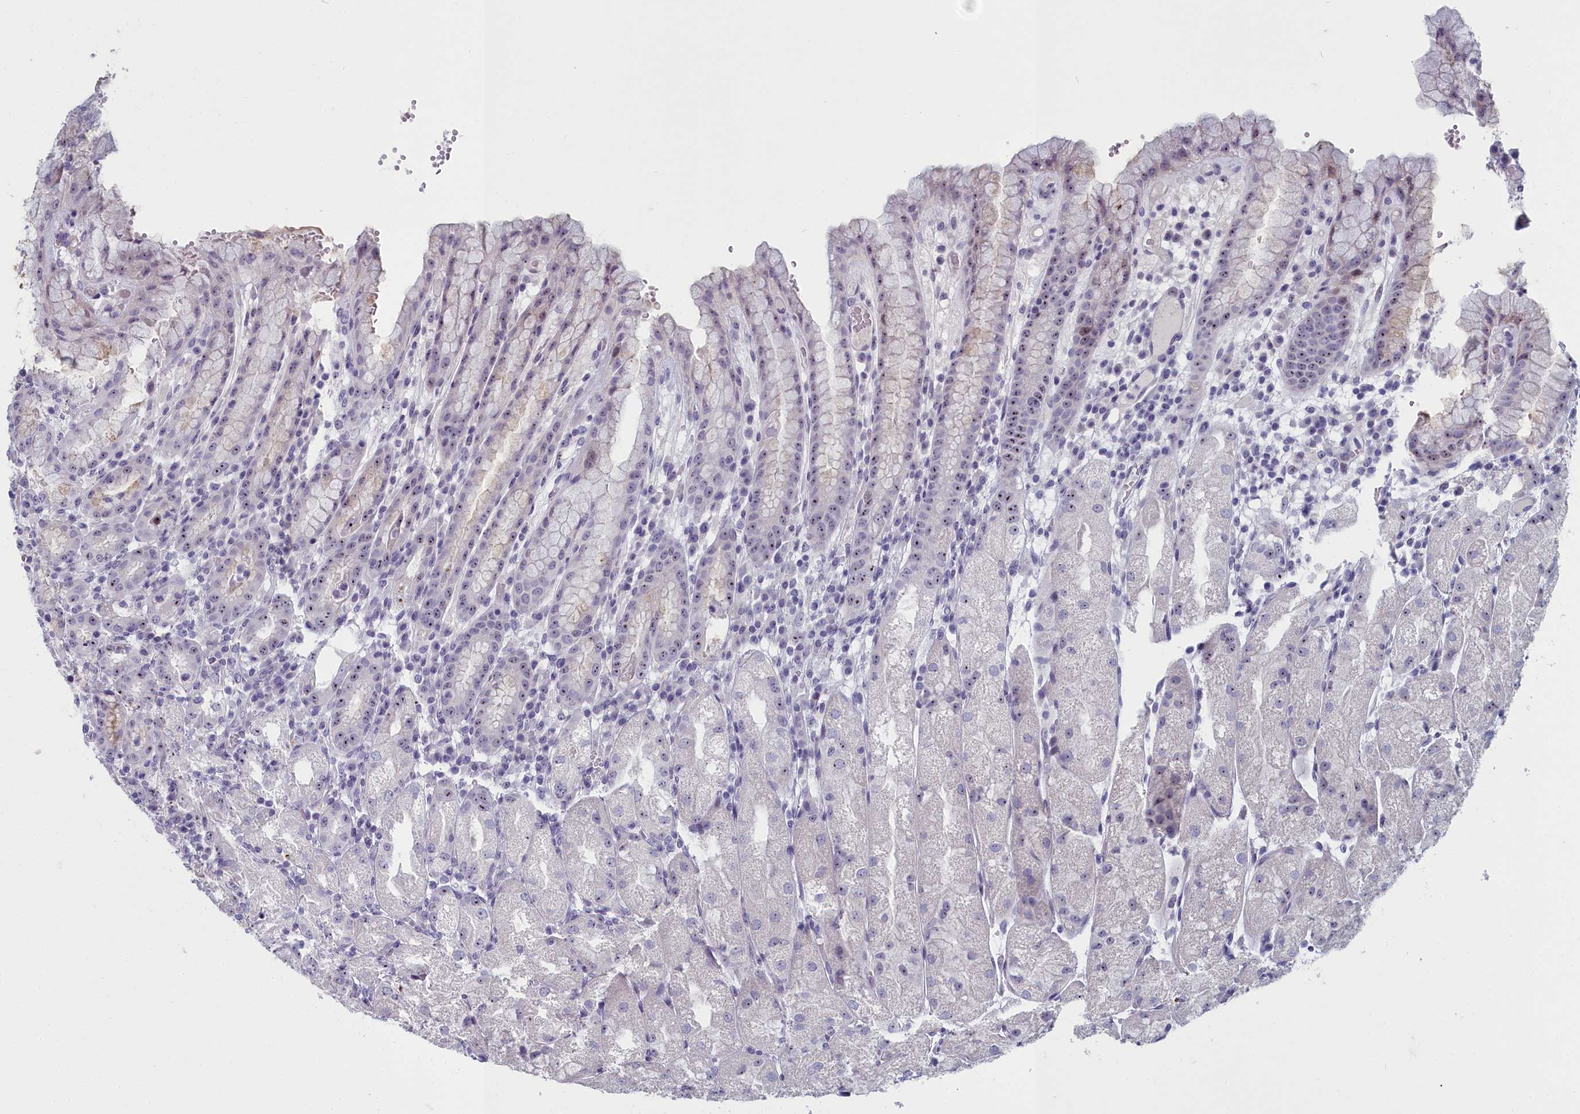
{"staining": {"intensity": "weak", "quantity": "<25%", "location": "cytoplasmic/membranous,nuclear"}, "tissue": "stomach", "cell_type": "Glandular cells", "image_type": "normal", "snomed": [{"axis": "morphology", "description": "Normal tissue, NOS"}, {"axis": "topography", "description": "Stomach, upper"}], "caption": "A high-resolution image shows immunohistochemistry staining of normal stomach, which exhibits no significant expression in glandular cells.", "gene": "INSYN2A", "patient": {"sex": "male", "age": 52}}